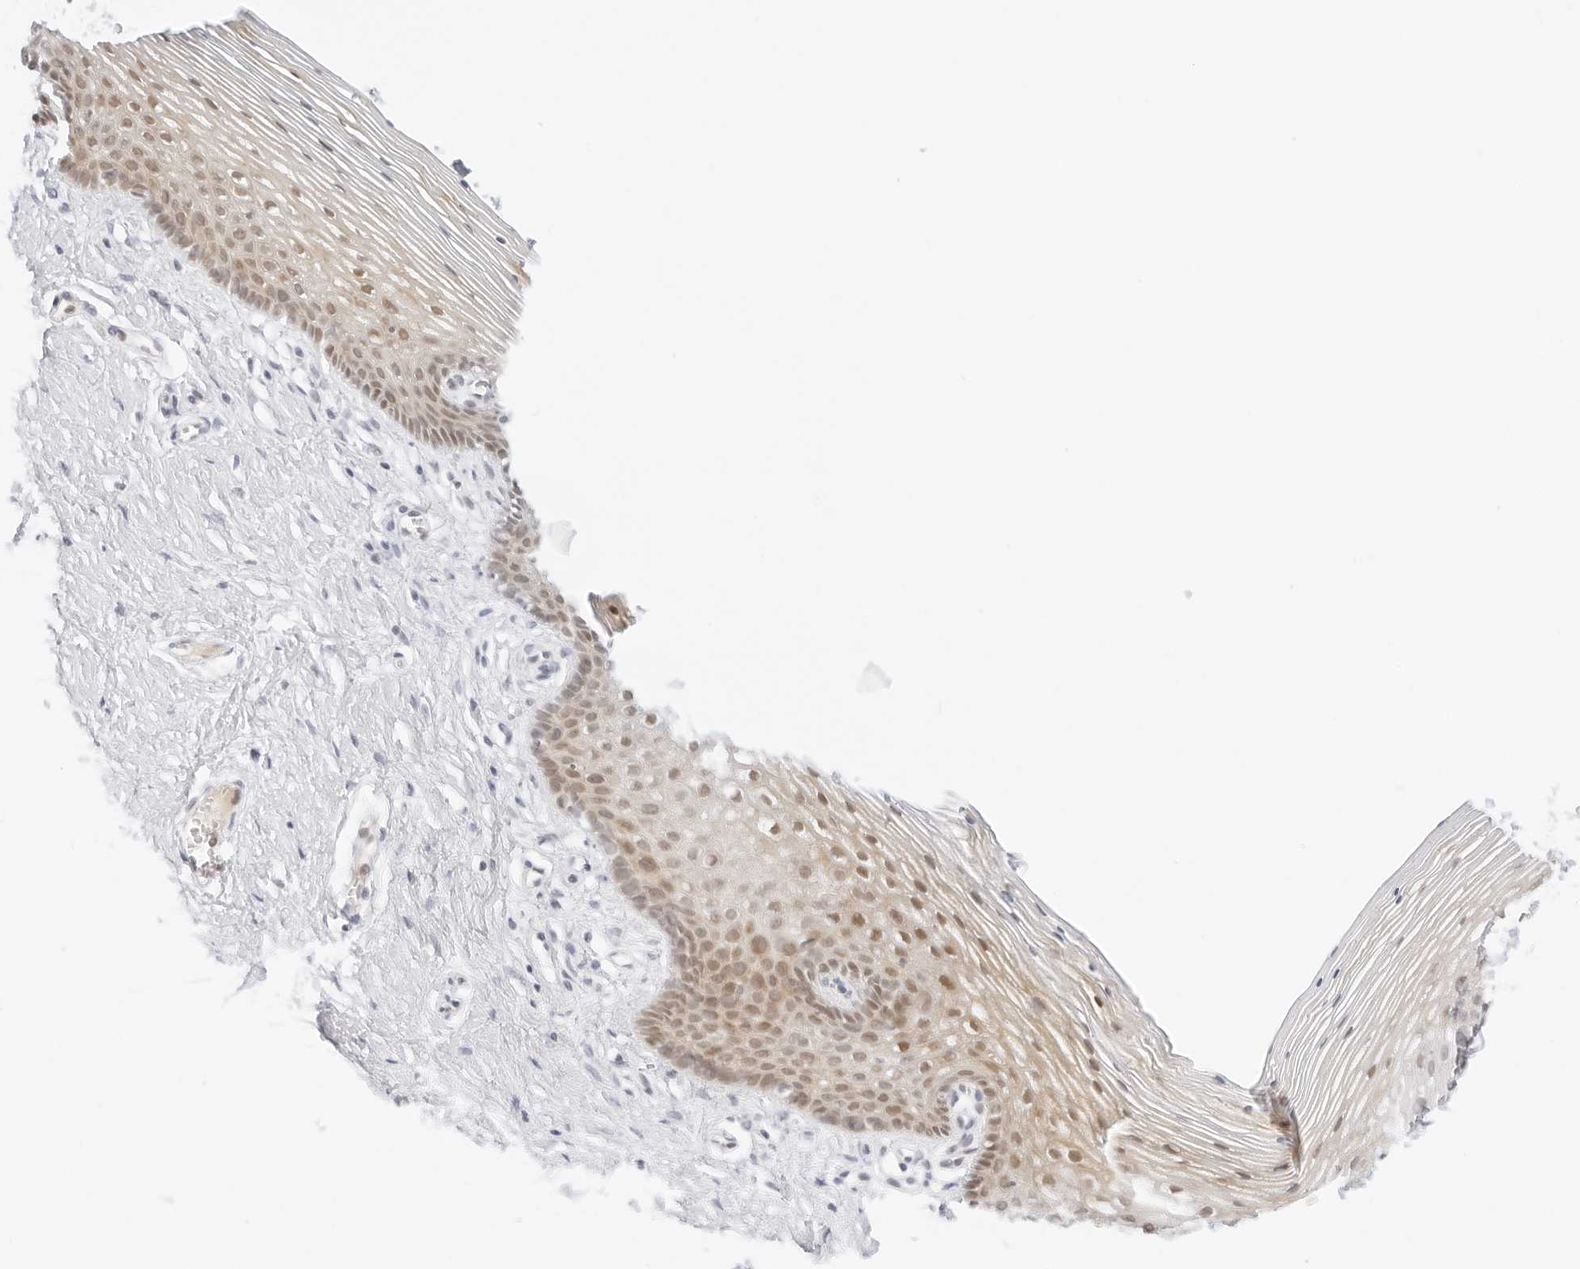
{"staining": {"intensity": "moderate", "quantity": ">75%", "location": "cytoplasmic/membranous,nuclear"}, "tissue": "vagina", "cell_type": "Squamous epithelial cells", "image_type": "normal", "snomed": [{"axis": "morphology", "description": "Normal tissue, NOS"}, {"axis": "topography", "description": "Vagina"}], "caption": "This is a micrograph of immunohistochemistry (IHC) staining of unremarkable vagina, which shows moderate positivity in the cytoplasmic/membranous,nuclear of squamous epithelial cells.", "gene": "POLR3C", "patient": {"sex": "female", "age": 32}}